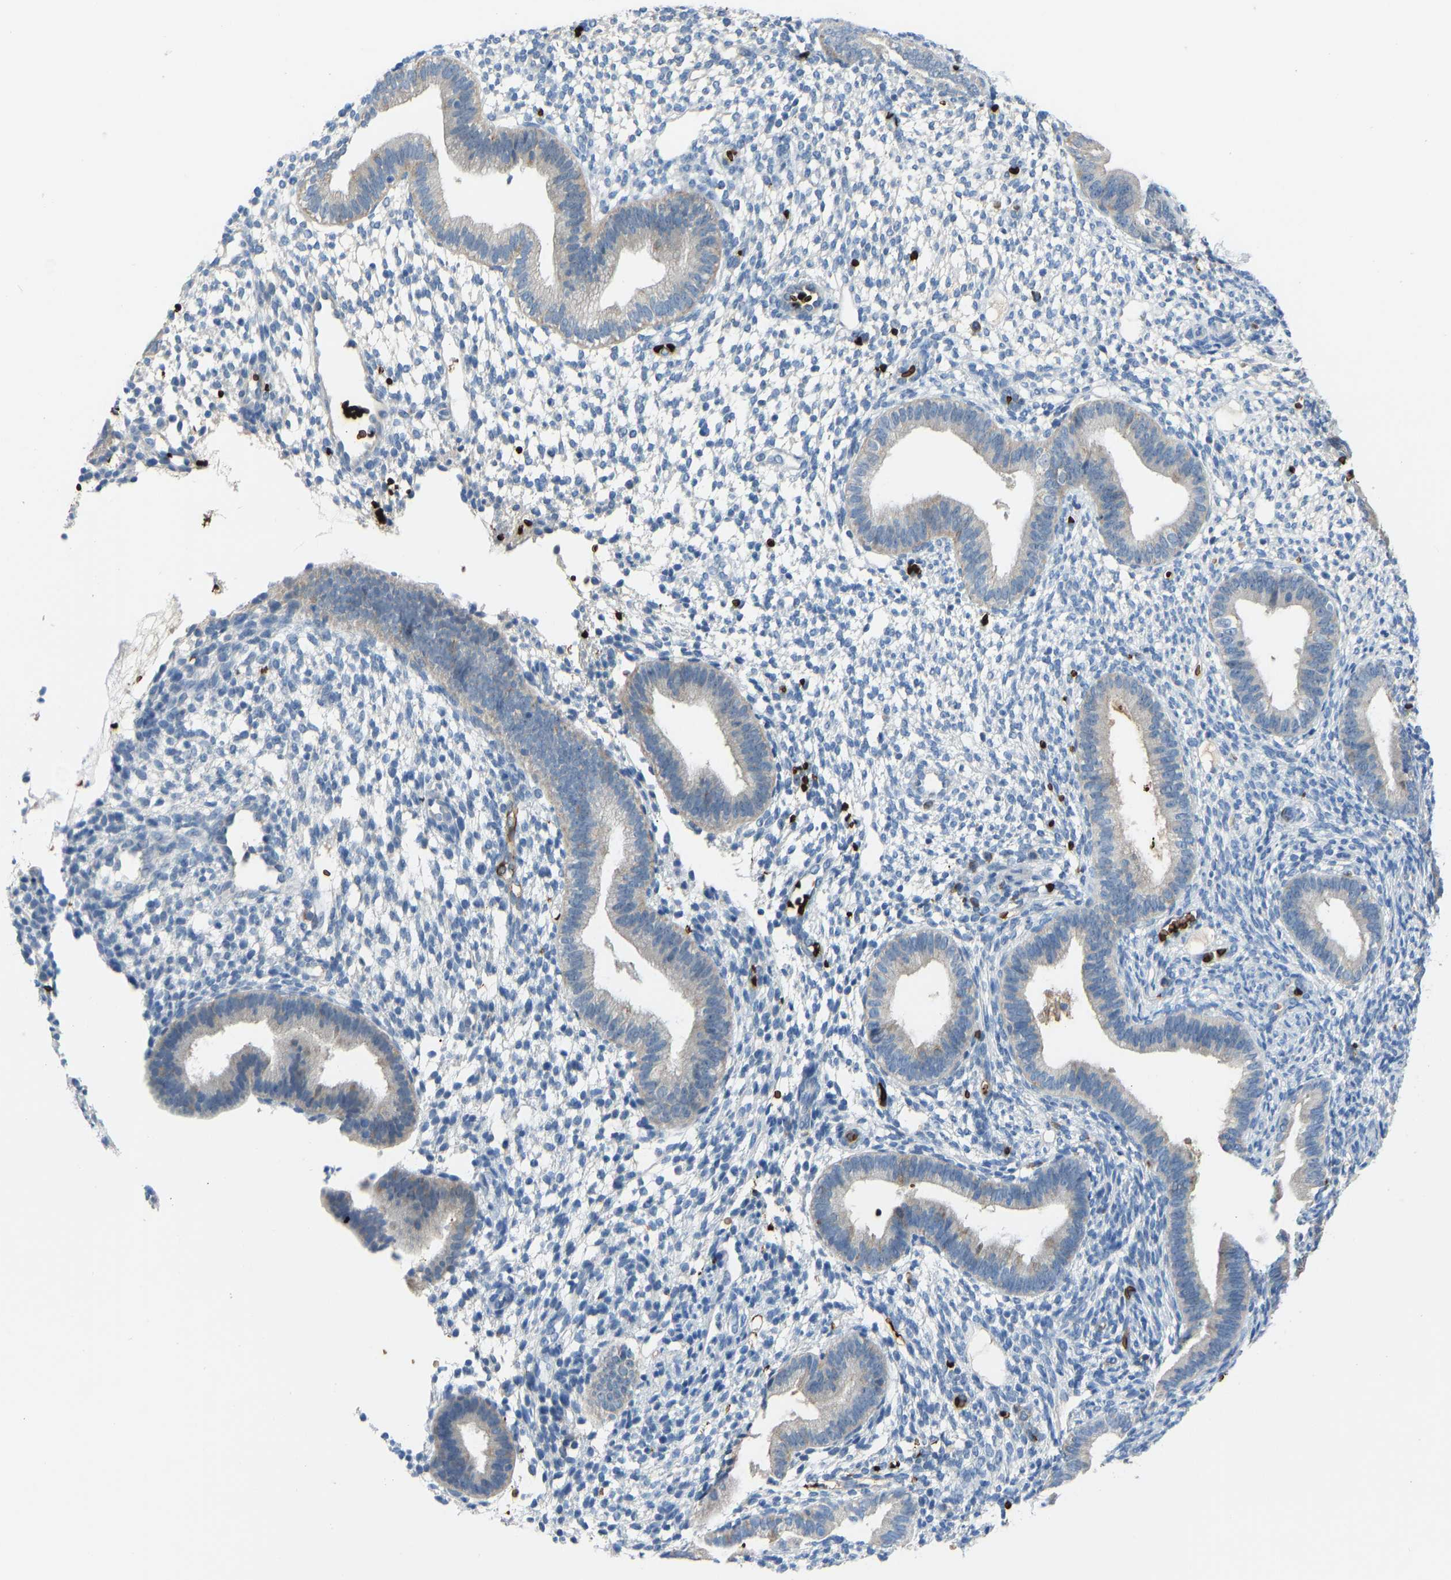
{"staining": {"intensity": "negative", "quantity": "none", "location": "none"}, "tissue": "endometrium", "cell_type": "Cells in endometrial stroma", "image_type": "normal", "snomed": [{"axis": "morphology", "description": "Normal tissue, NOS"}, {"axis": "topography", "description": "Endometrium"}], "caption": "Photomicrograph shows no protein staining in cells in endometrial stroma of benign endometrium.", "gene": "PIGS", "patient": {"sex": "female", "age": 46}}